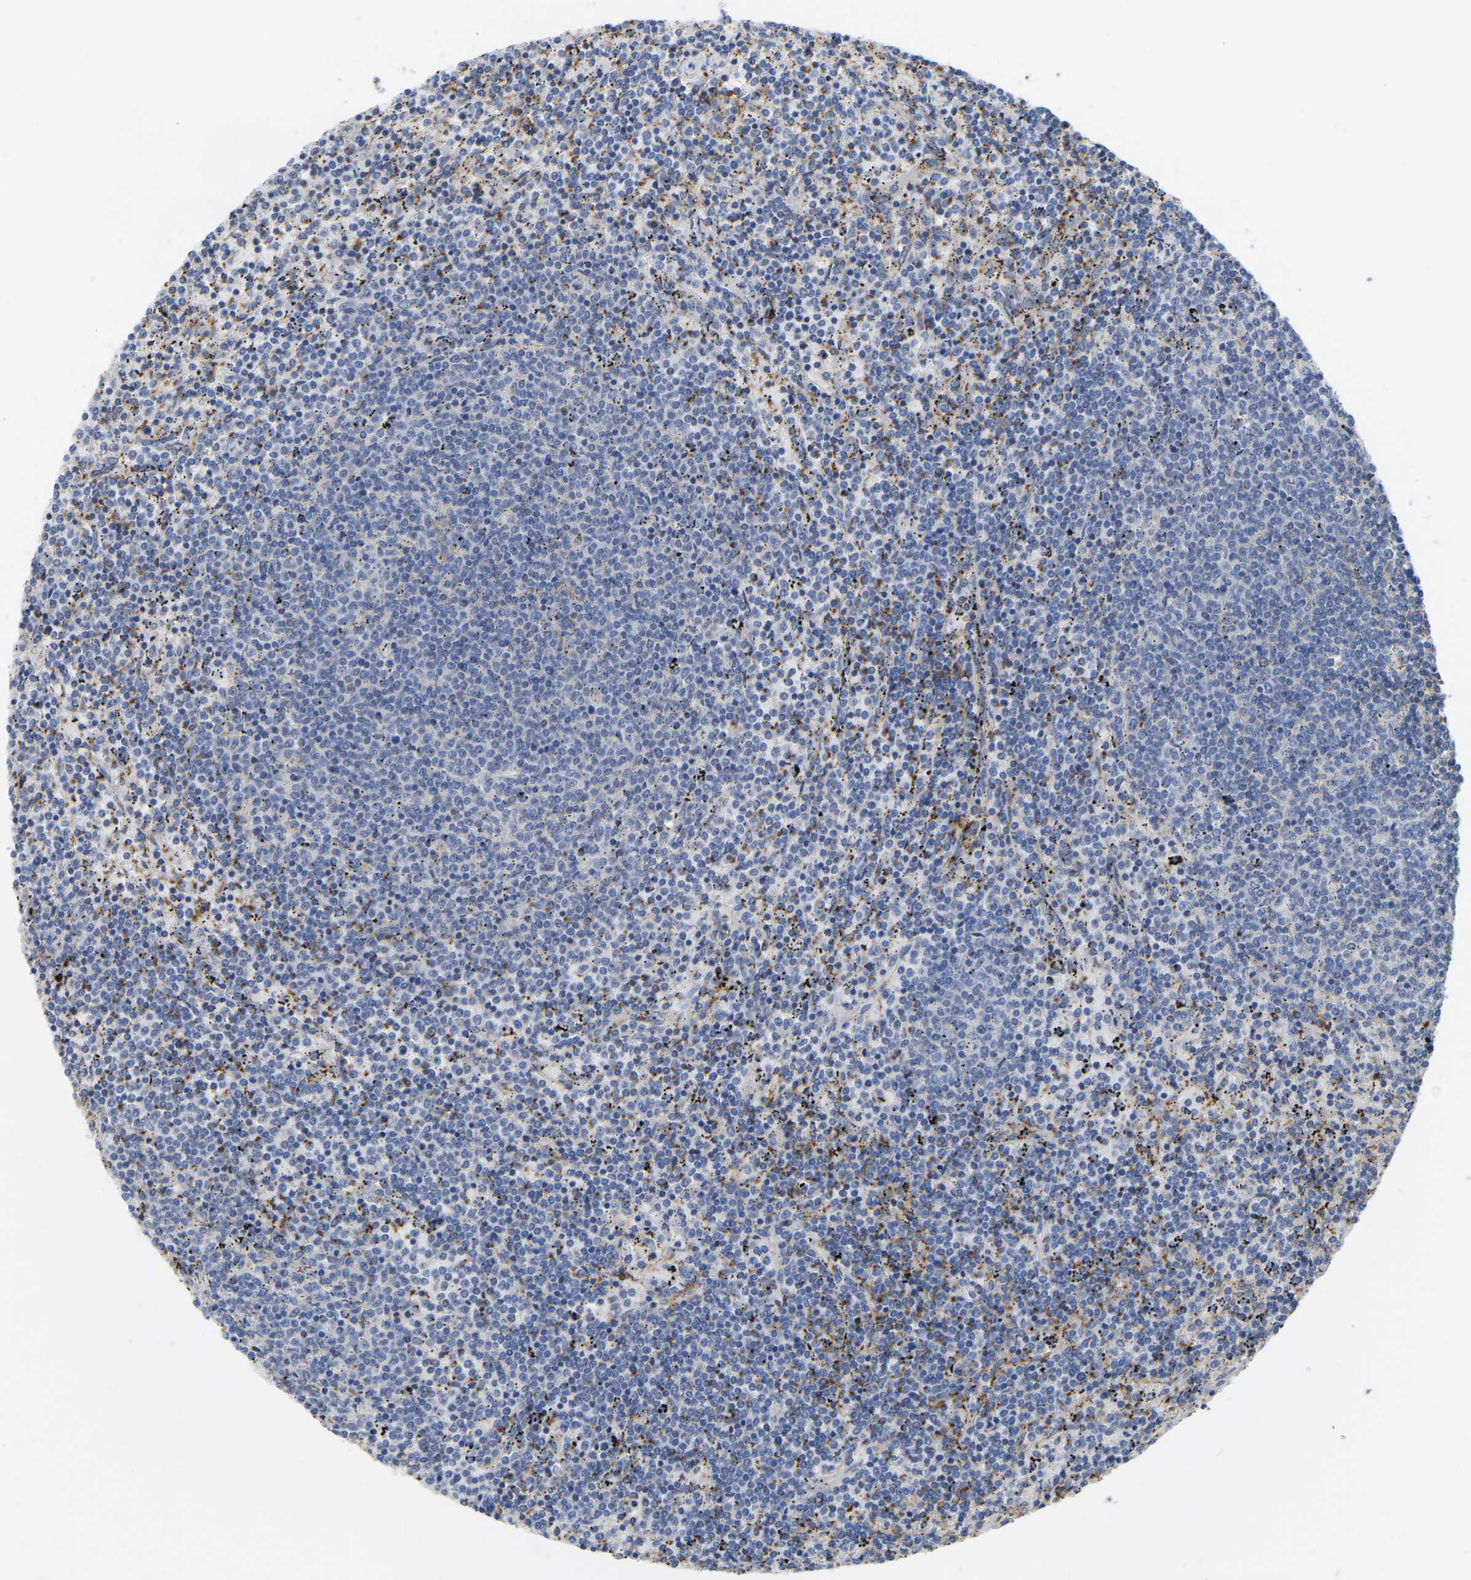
{"staining": {"intensity": "negative", "quantity": "none", "location": "none"}, "tissue": "lymphoma", "cell_type": "Tumor cells", "image_type": "cancer", "snomed": [{"axis": "morphology", "description": "Malignant lymphoma, non-Hodgkin's type, Low grade"}, {"axis": "topography", "description": "Spleen"}], "caption": "Protein analysis of lymphoma exhibits no significant staining in tumor cells. The staining is performed using DAB (3,3'-diaminobenzidine) brown chromogen with nuclei counter-stained in using hematoxylin.", "gene": "ZNF449", "patient": {"sex": "female", "age": 50}}